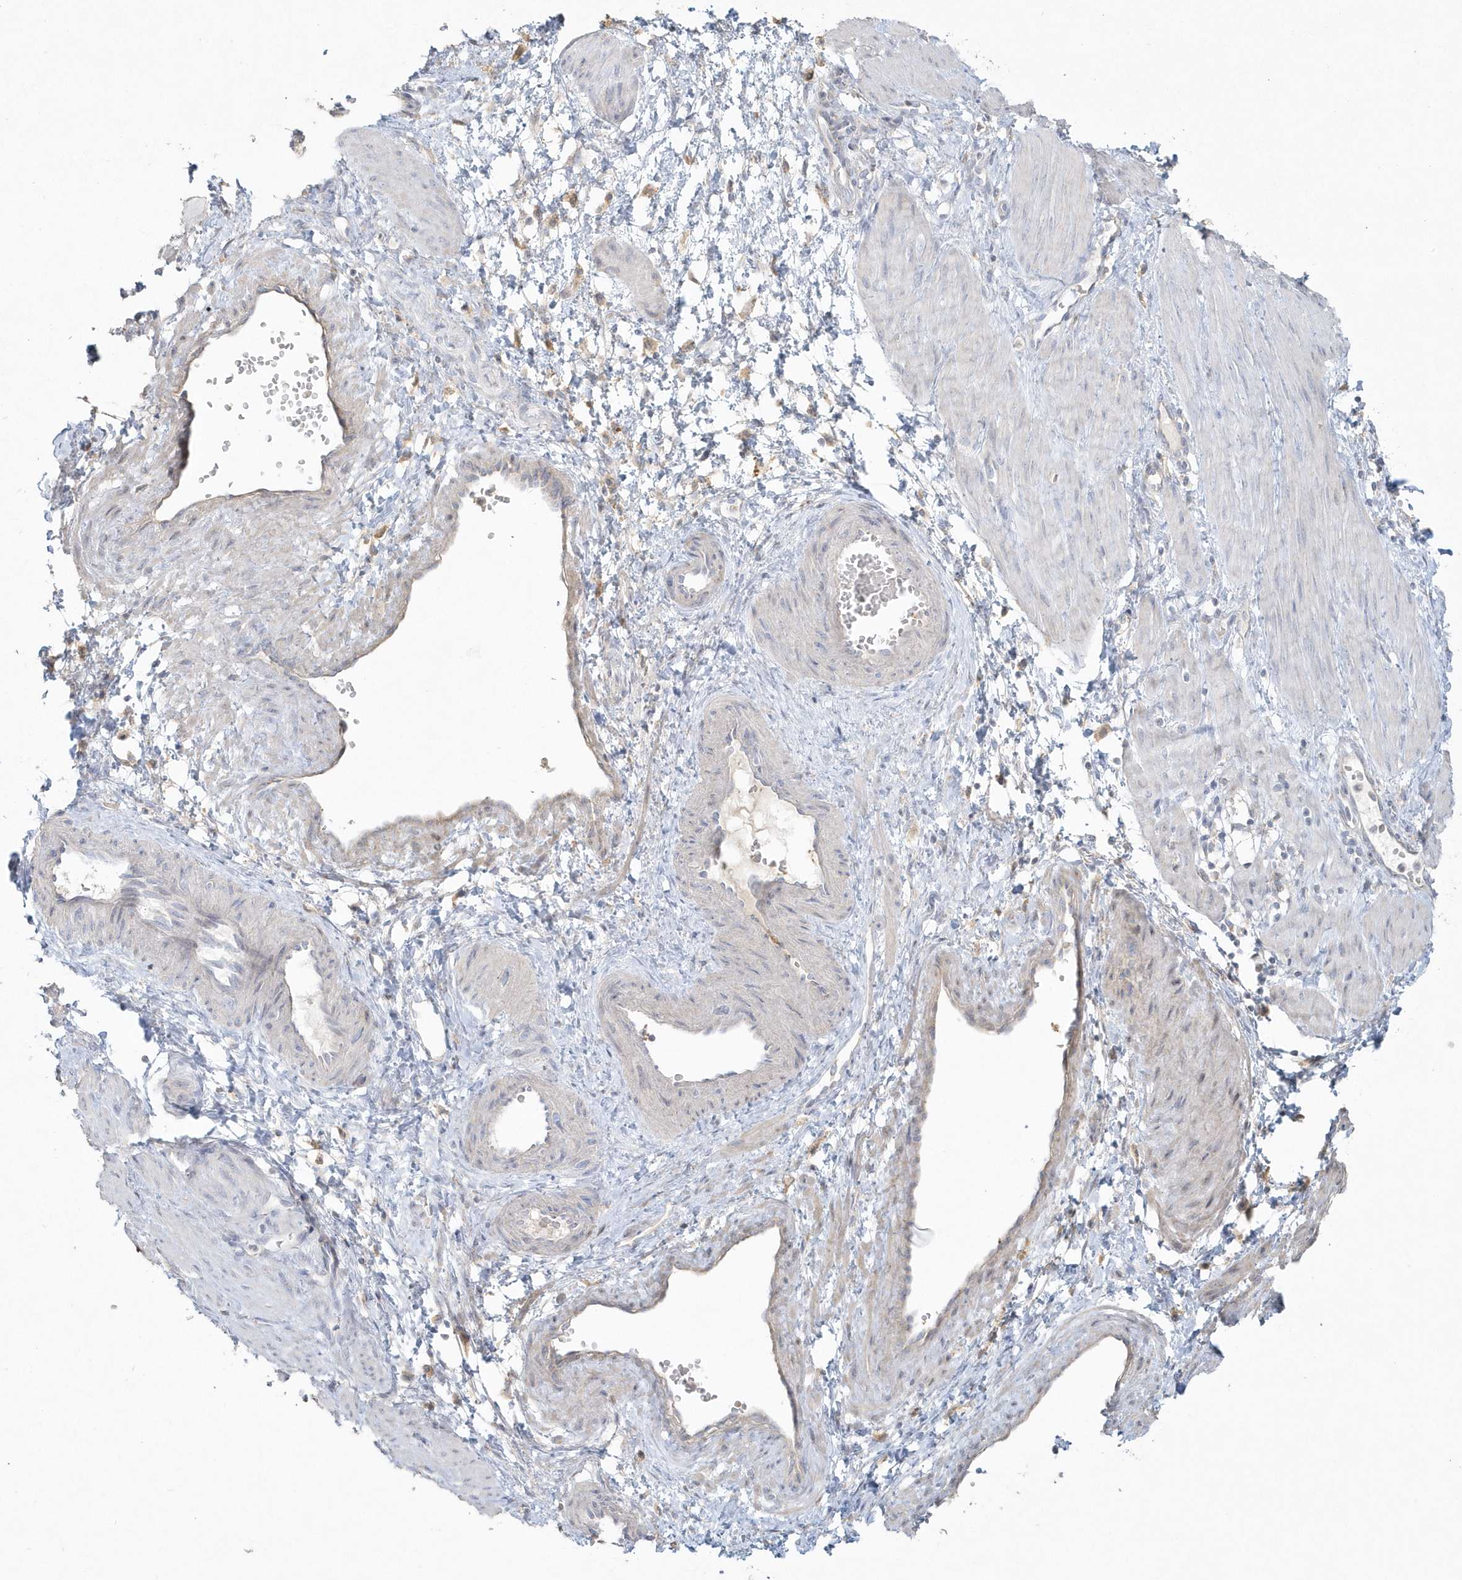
{"staining": {"intensity": "negative", "quantity": "none", "location": "none"}, "tissue": "smooth muscle", "cell_type": "Smooth muscle cells", "image_type": "normal", "snomed": [{"axis": "morphology", "description": "Normal tissue, NOS"}, {"axis": "topography", "description": "Endometrium"}], "caption": "High power microscopy photomicrograph of an immunohistochemistry (IHC) histopathology image of normal smooth muscle, revealing no significant staining in smooth muscle cells. (DAB (3,3'-diaminobenzidine) immunohistochemistry (IHC) visualized using brightfield microscopy, high magnification).", "gene": "BLTP3A", "patient": {"sex": "female", "age": 33}}